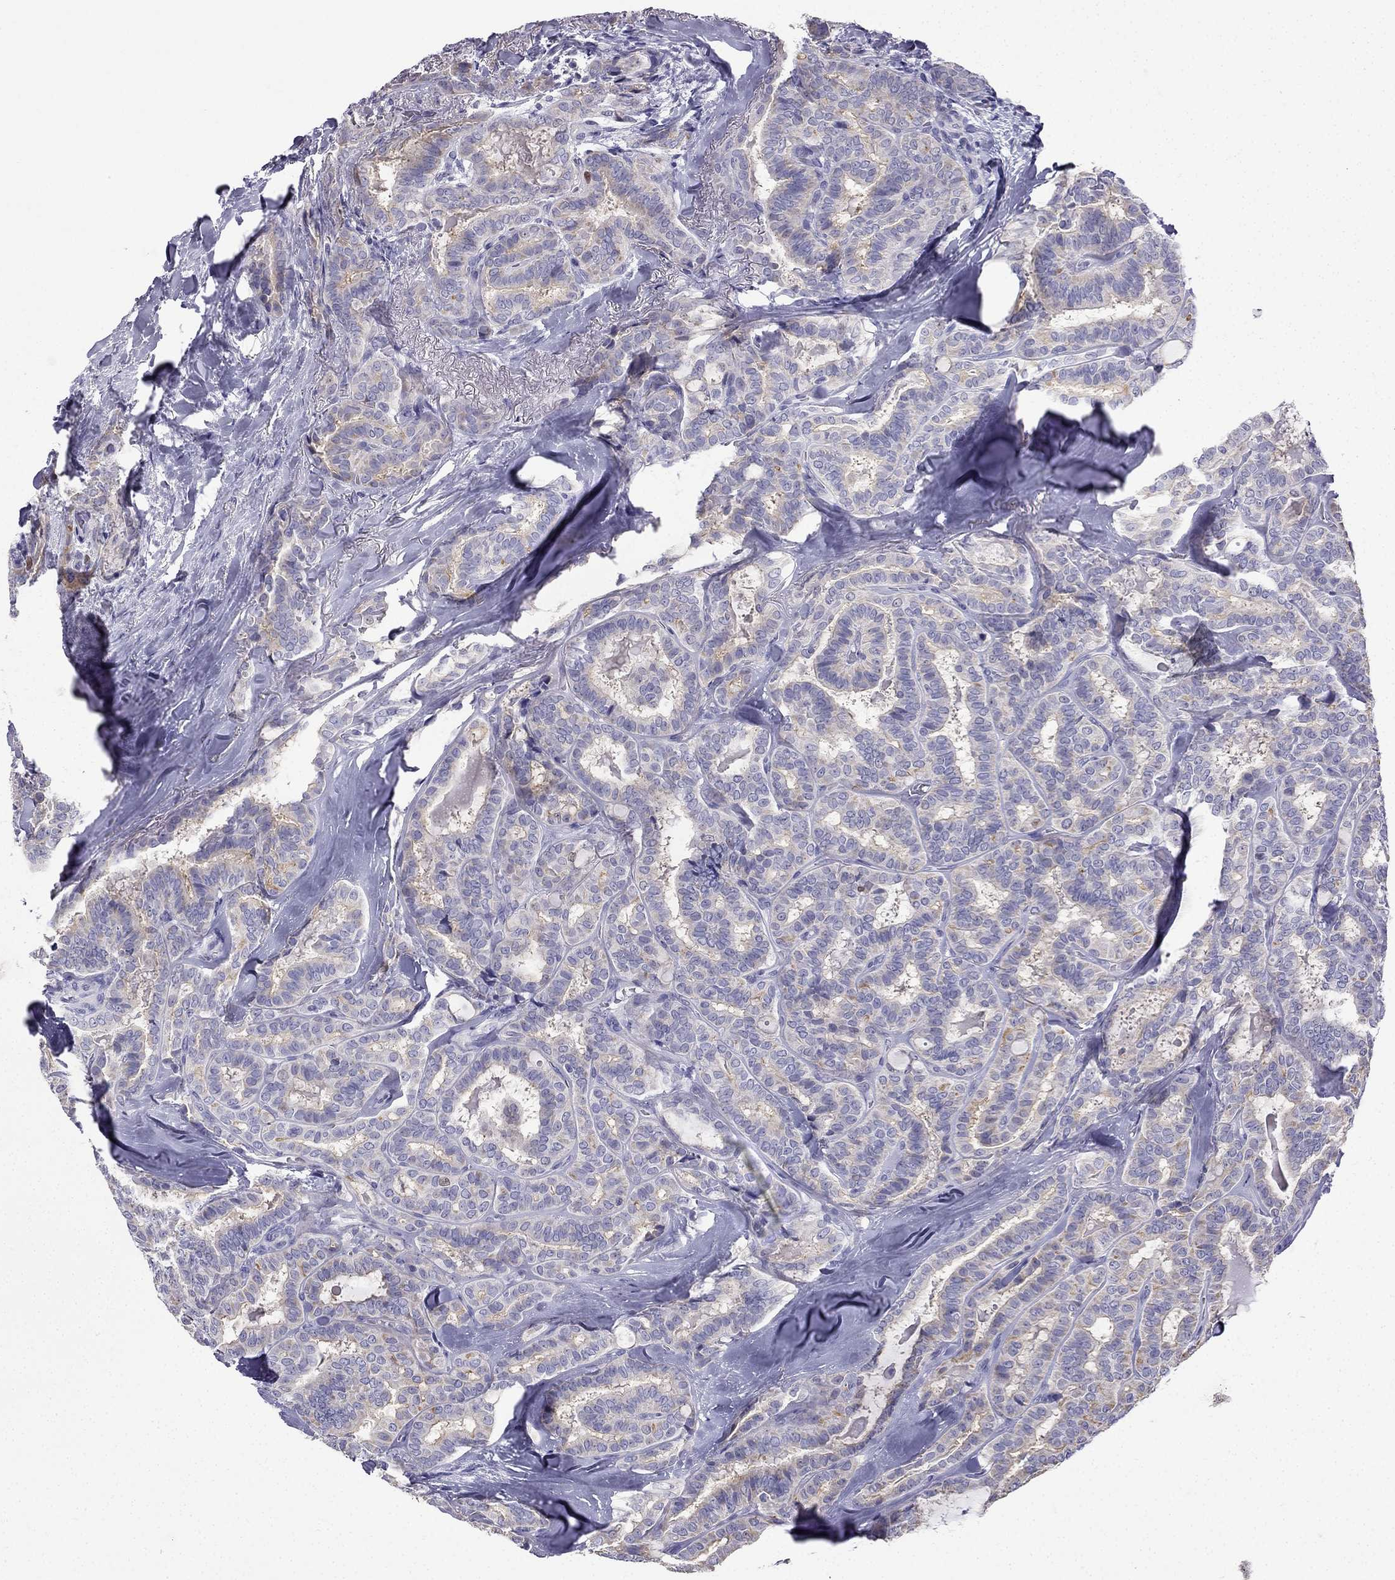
{"staining": {"intensity": "moderate", "quantity": "25%-75%", "location": "cytoplasmic/membranous"}, "tissue": "thyroid cancer", "cell_type": "Tumor cells", "image_type": "cancer", "snomed": [{"axis": "morphology", "description": "Papillary adenocarcinoma, NOS"}, {"axis": "topography", "description": "Thyroid gland"}], "caption": "IHC staining of thyroid cancer, which shows medium levels of moderate cytoplasmic/membranous expression in about 25%-75% of tumor cells indicating moderate cytoplasmic/membranous protein staining. The staining was performed using DAB (3,3'-diaminobenzidine) (brown) for protein detection and nuclei were counterstained in hematoxylin (blue).", "gene": "UHRF1", "patient": {"sex": "female", "age": 39}}